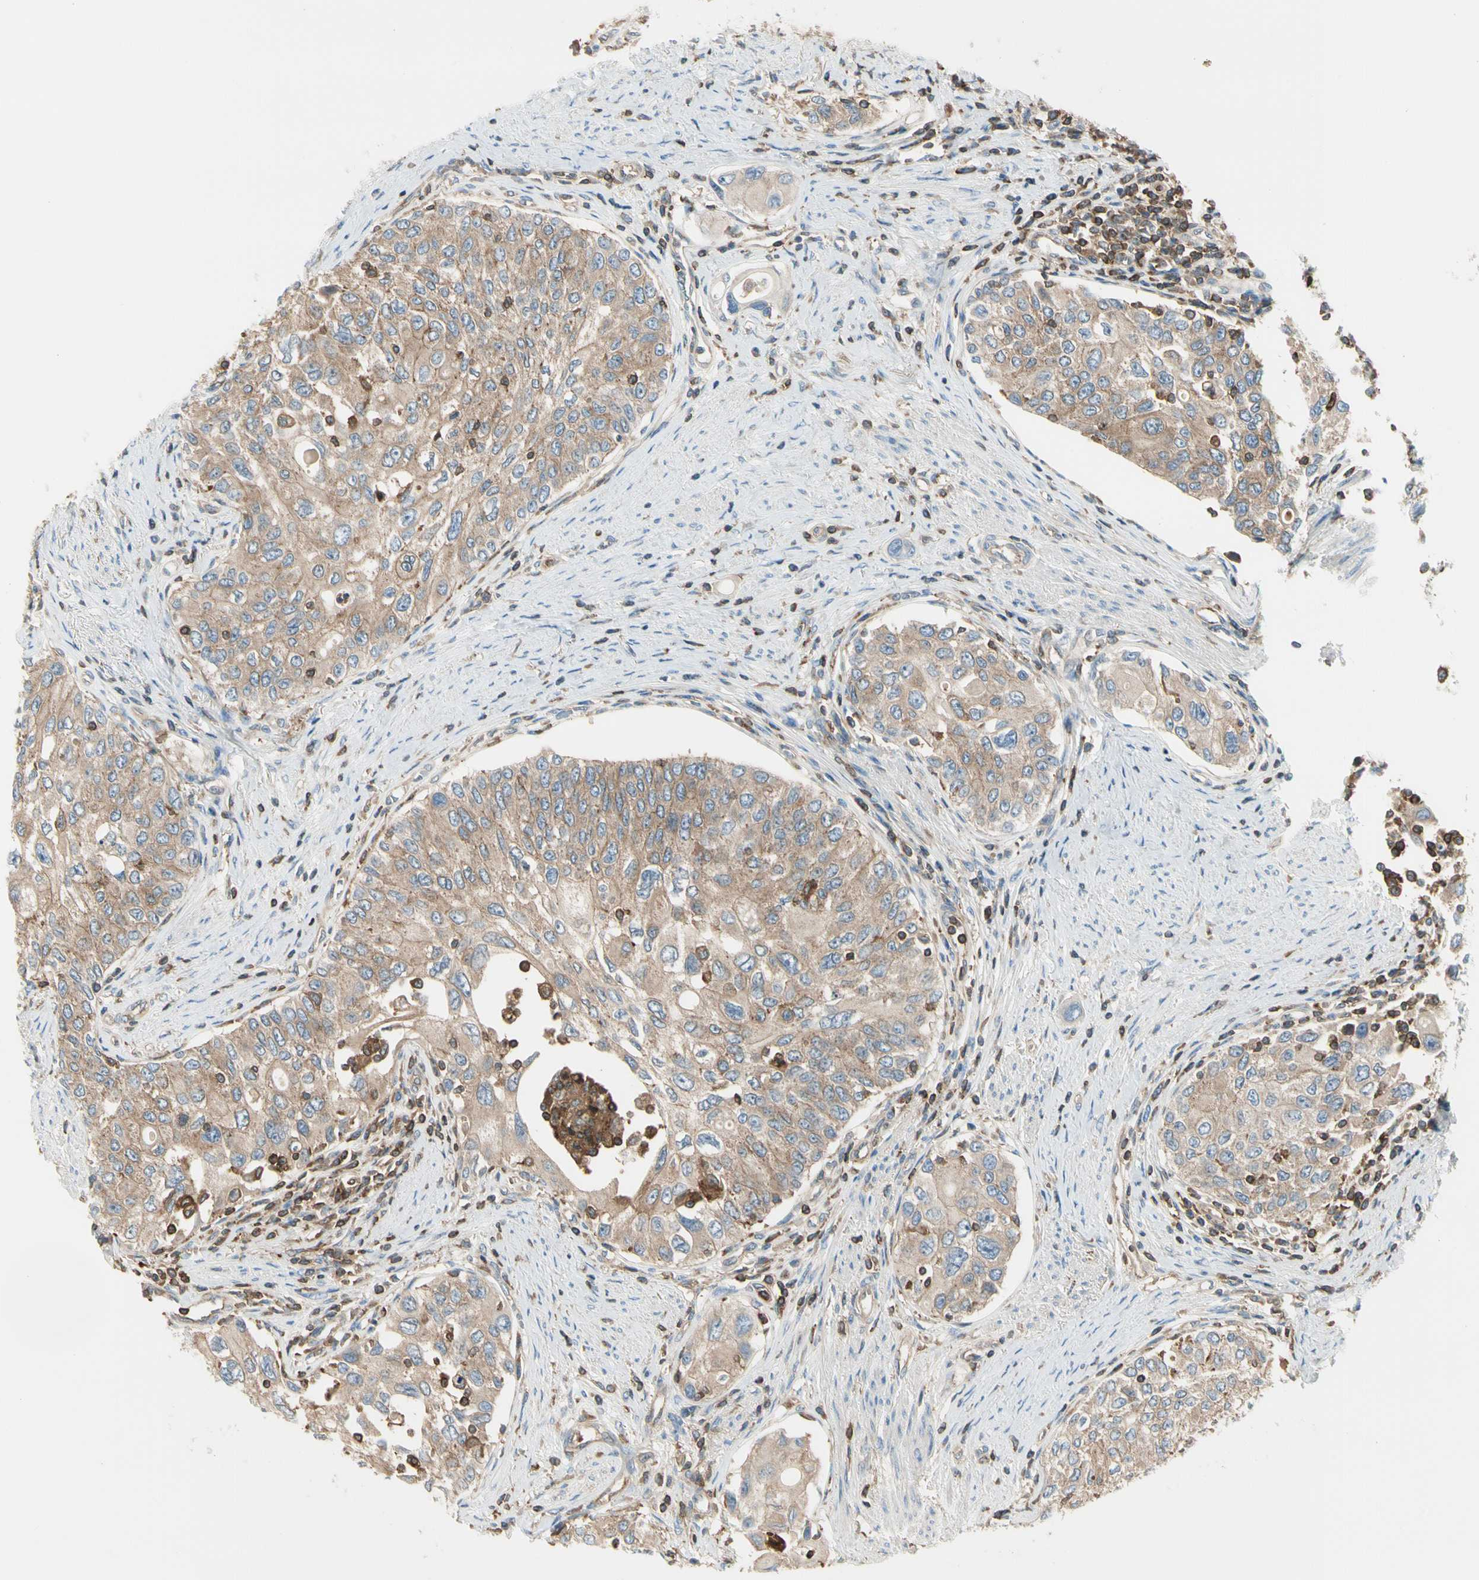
{"staining": {"intensity": "weak", "quantity": ">75%", "location": "cytoplasmic/membranous"}, "tissue": "urothelial cancer", "cell_type": "Tumor cells", "image_type": "cancer", "snomed": [{"axis": "morphology", "description": "Urothelial carcinoma, High grade"}, {"axis": "topography", "description": "Urinary bladder"}], "caption": "This is an image of immunohistochemistry staining of urothelial carcinoma (high-grade), which shows weak staining in the cytoplasmic/membranous of tumor cells.", "gene": "CAPZA2", "patient": {"sex": "female", "age": 56}}